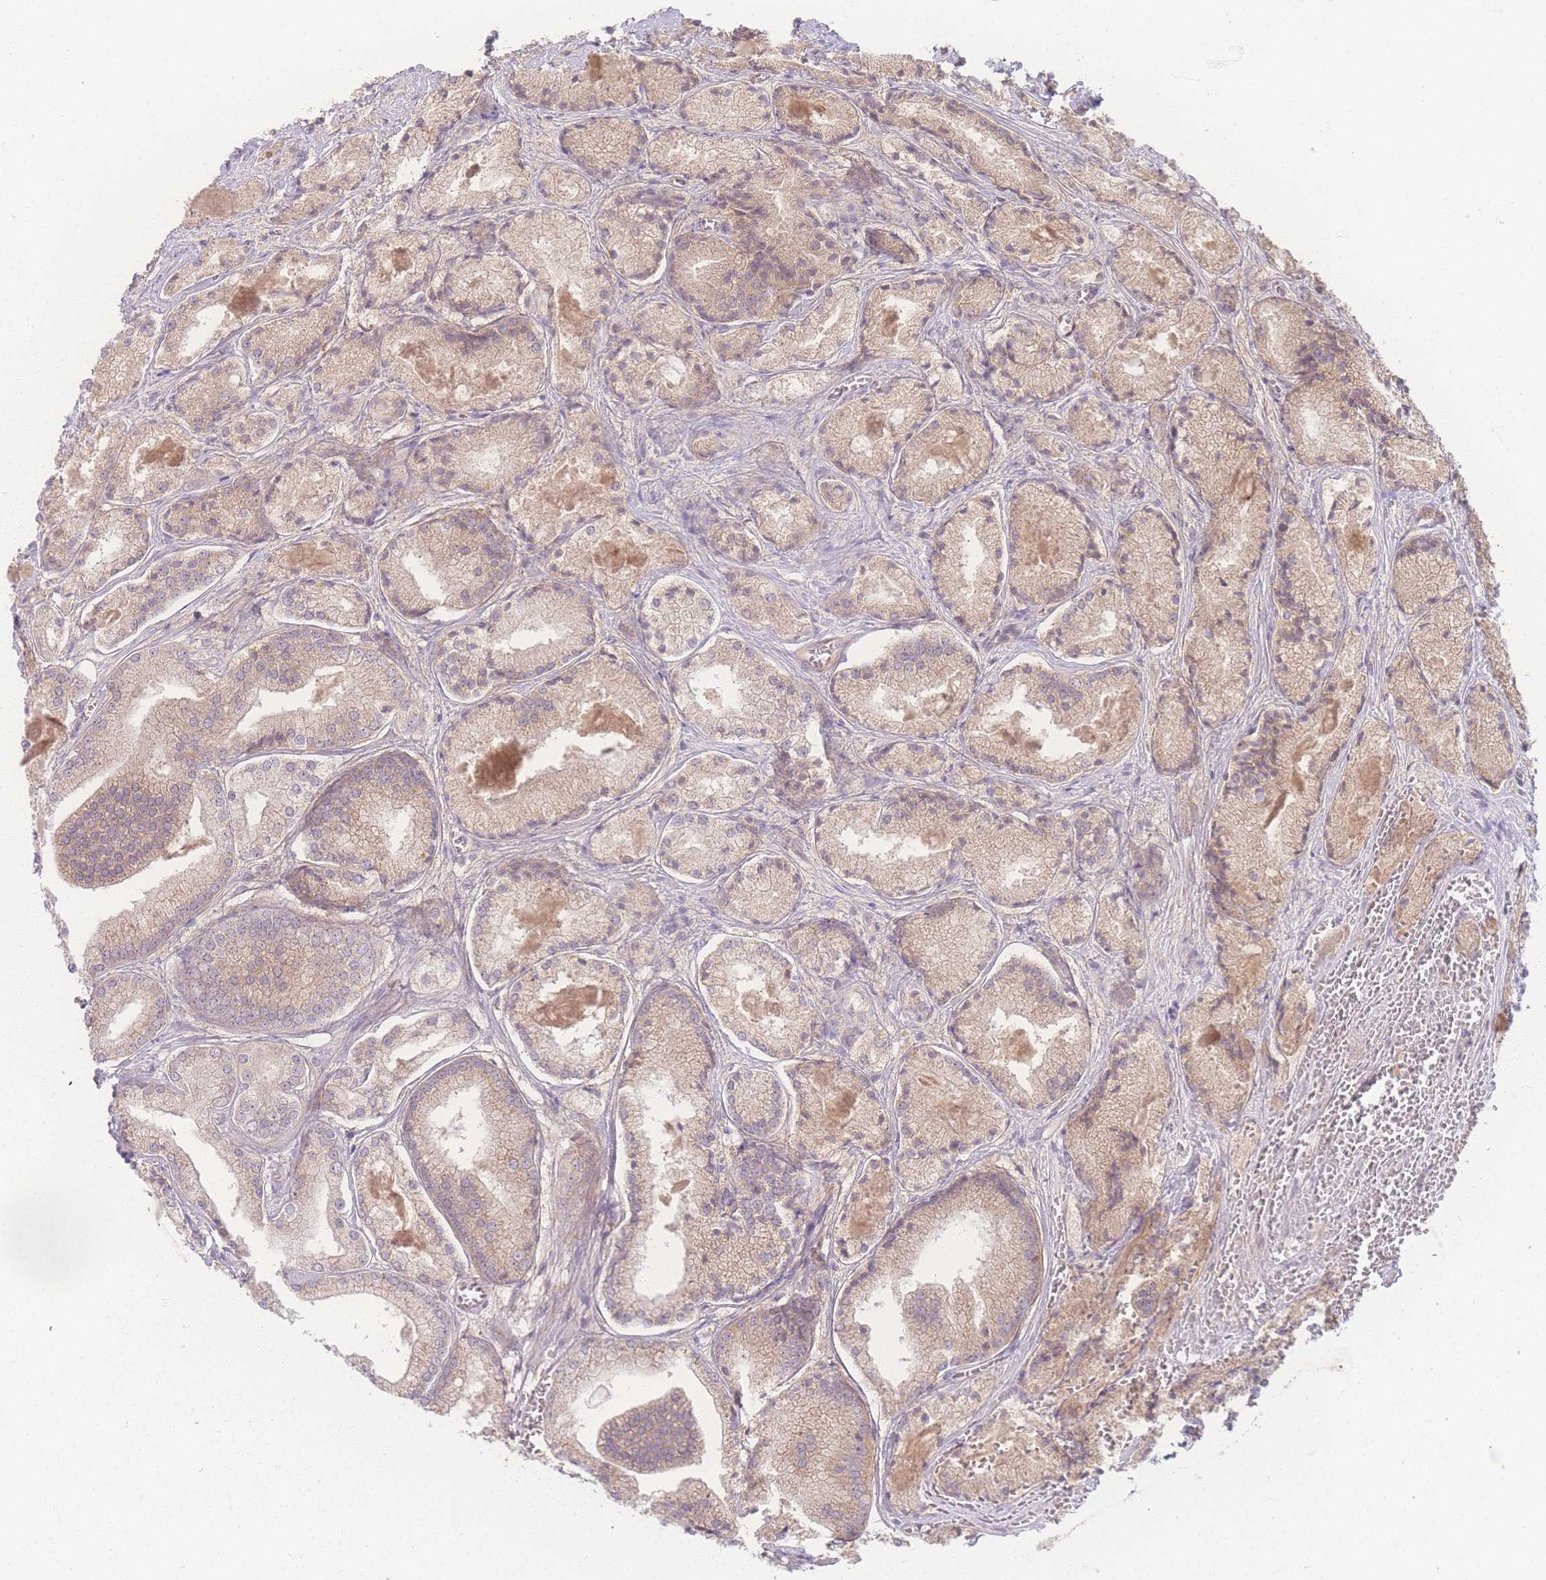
{"staining": {"intensity": "weak", "quantity": "25%-75%", "location": "cytoplasmic/membranous"}, "tissue": "prostate cancer", "cell_type": "Tumor cells", "image_type": "cancer", "snomed": [{"axis": "morphology", "description": "Adenocarcinoma, High grade"}, {"axis": "topography", "description": "Prostate"}], "caption": "Protein staining exhibits weak cytoplasmic/membranous positivity in about 25%-75% of tumor cells in prostate cancer (high-grade adenocarcinoma). (brown staining indicates protein expression, while blue staining denotes nuclei).", "gene": "INSR", "patient": {"sex": "male", "age": 67}}